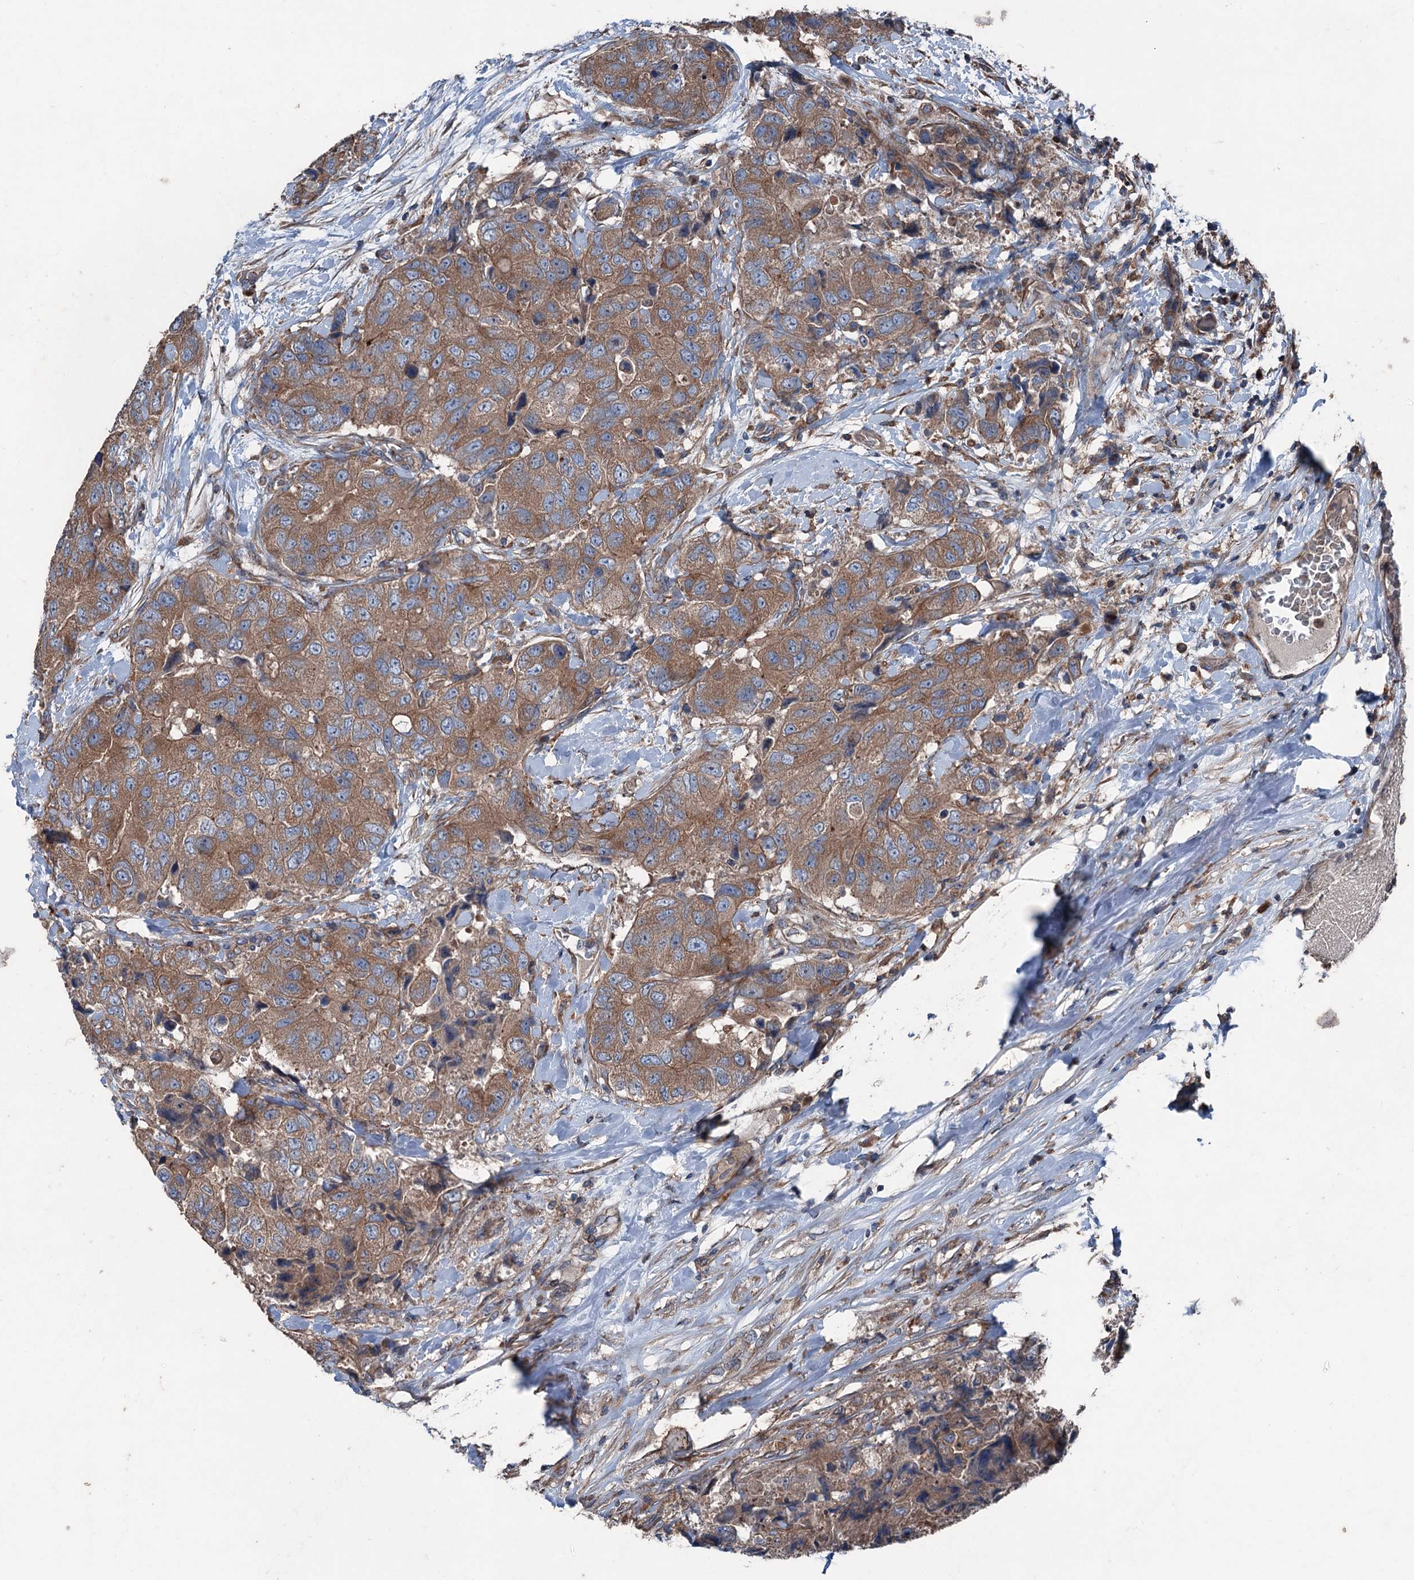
{"staining": {"intensity": "moderate", "quantity": ">75%", "location": "cytoplasmic/membranous"}, "tissue": "breast cancer", "cell_type": "Tumor cells", "image_type": "cancer", "snomed": [{"axis": "morphology", "description": "Duct carcinoma"}, {"axis": "topography", "description": "Breast"}], "caption": "Human breast cancer stained with a protein marker exhibits moderate staining in tumor cells.", "gene": "RUFY1", "patient": {"sex": "female", "age": 62}}